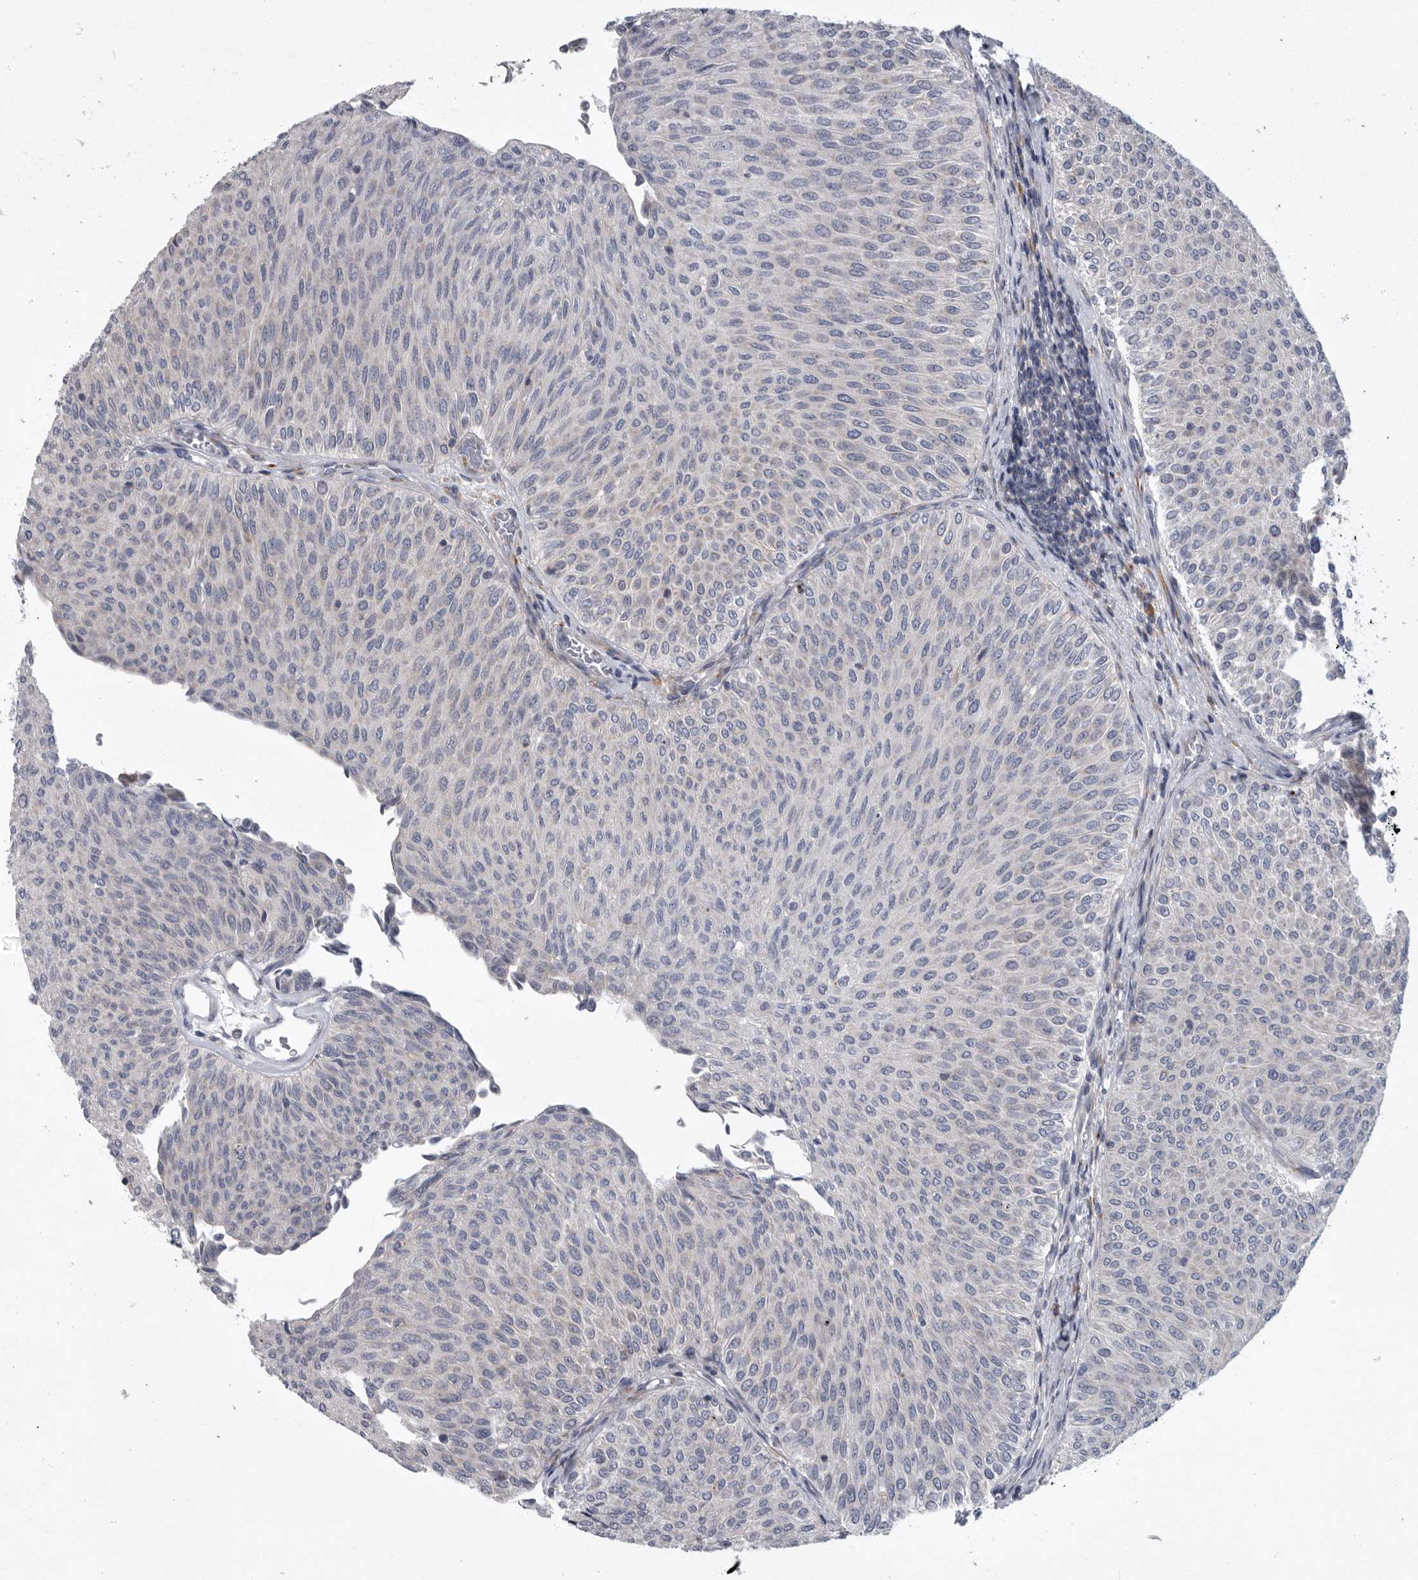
{"staining": {"intensity": "negative", "quantity": "none", "location": "none"}, "tissue": "urothelial cancer", "cell_type": "Tumor cells", "image_type": "cancer", "snomed": [{"axis": "morphology", "description": "Urothelial carcinoma, Low grade"}, {"axis": "topography", "description": "Urinary bladder"}], "caption": "Protein analysis of low-grade urothelial carcinoma demonstrates no significant positivity in tumor cells. (DAB (3,3'-diaminobenzidine) immunohistochemistry, high magnification).", "gene": "USP24", "patient": {"sex": "male", "age": 78}}